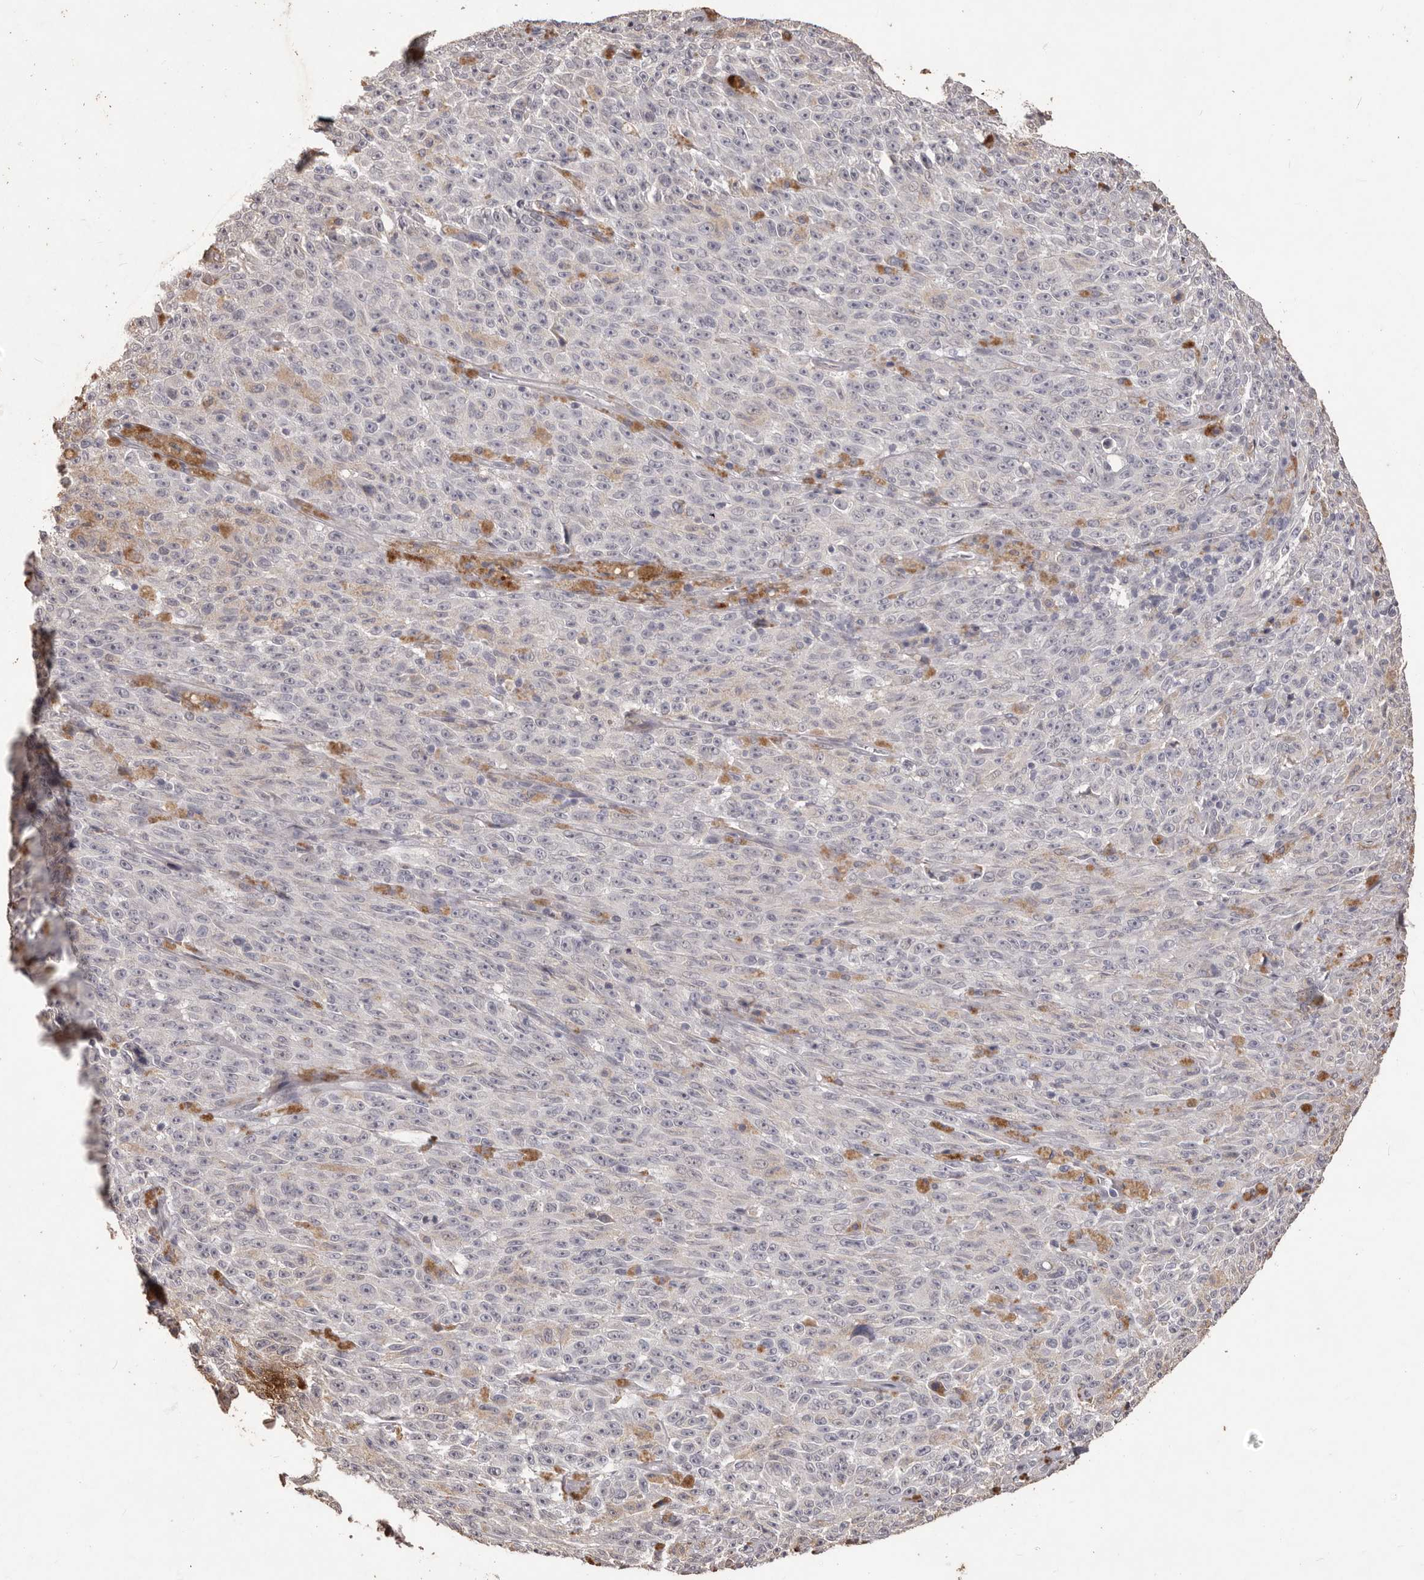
{"staining": {"intensity": "negative", "quantity": "none", "location": "none"}, "tissue": "melanoma", "cell_type": "Tumor cells", "image_type": "cancer", "snomed": [{"axis": "morphology", "description": "Malignant melanoma, NOS"}, {"axis": "topography", "description": "Skin"}], "caption": "DAB (3,3'-diaminobenzidine) immunohistochemical staining of malignant melanoma displays no significant positivity in tumor cells. (Brightfield microscopy of DAB immunohistochemistry (IHC) at high magnification).", "gene": "PRSS27", "patient": {"sex": "female", "age": 82}}